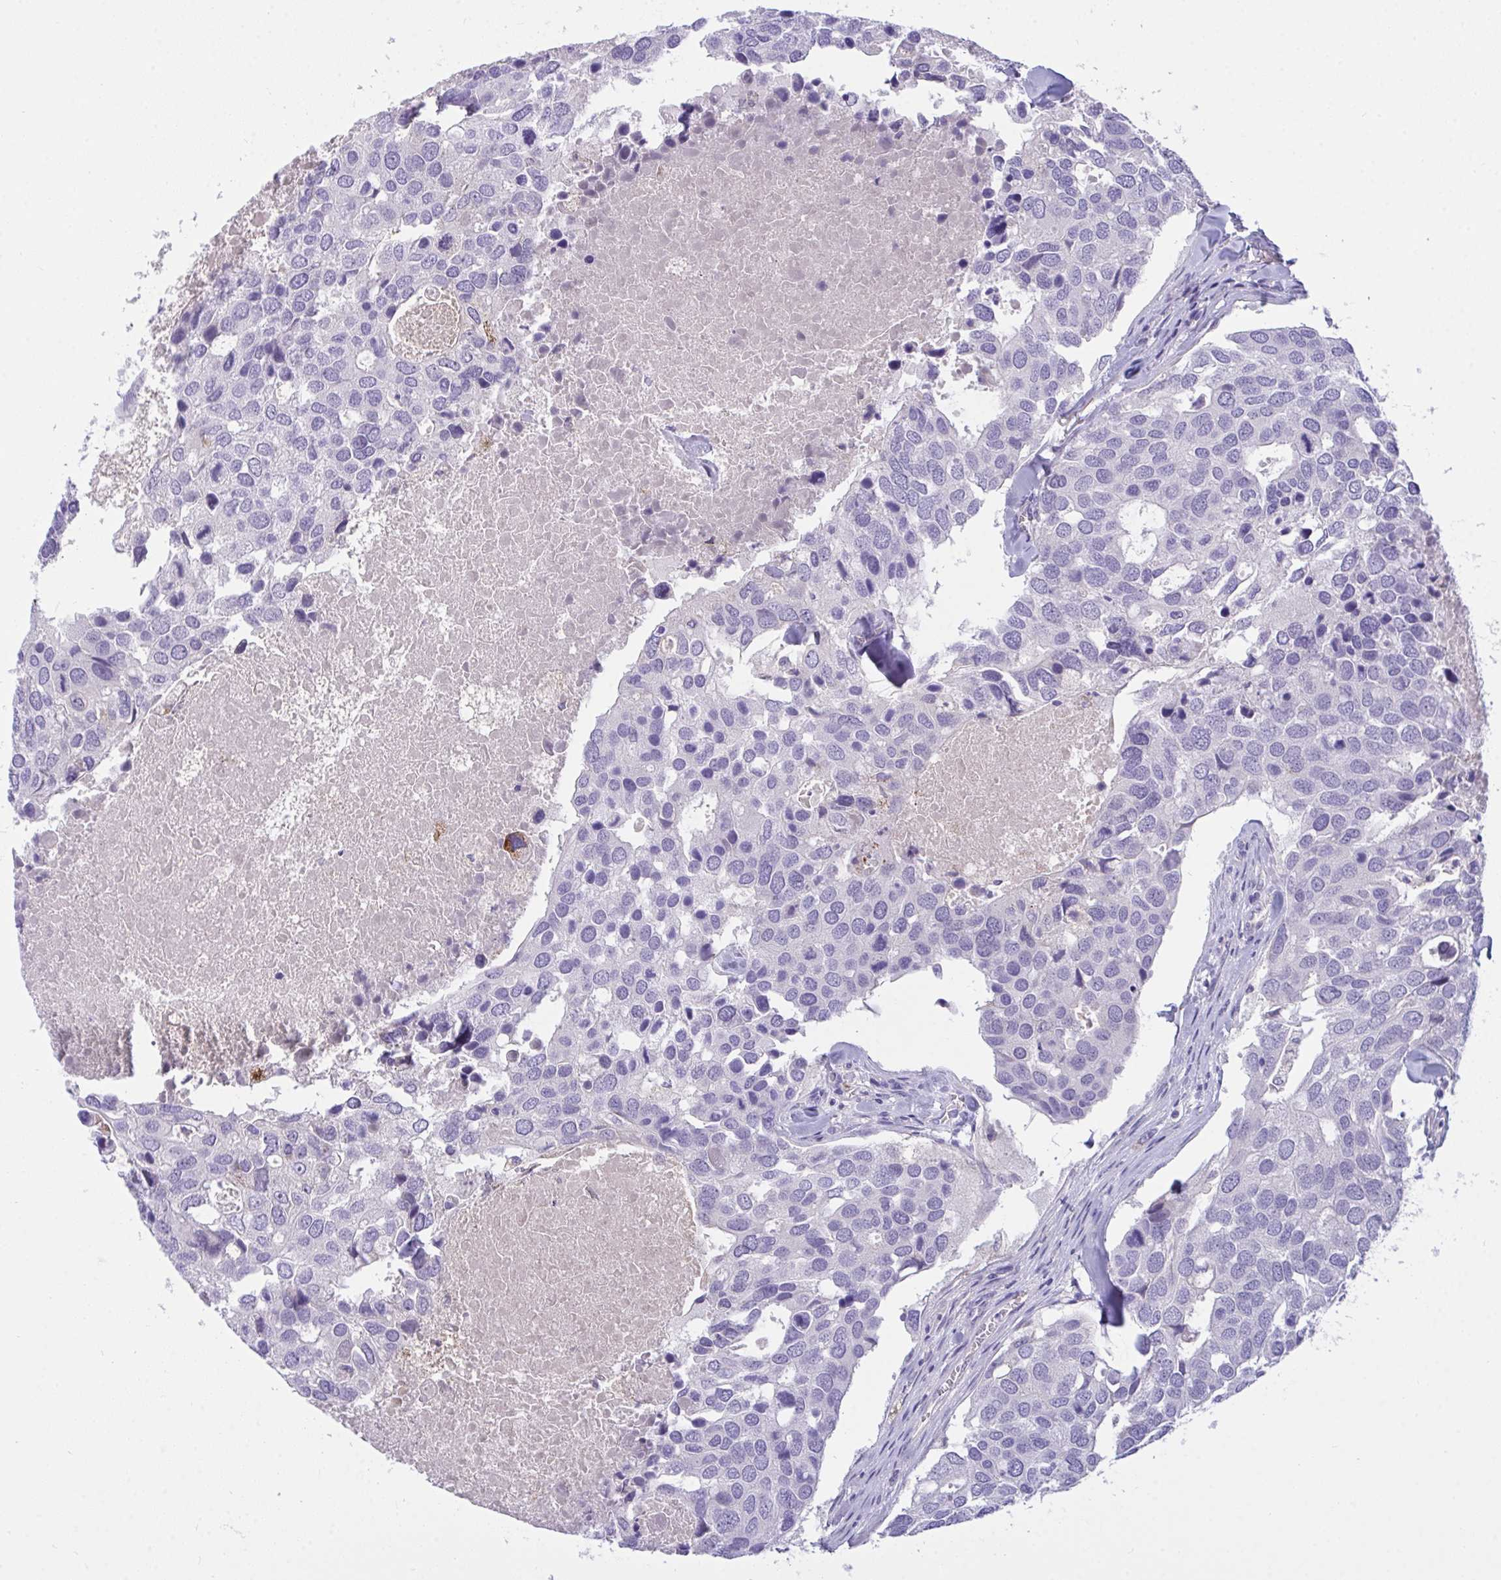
{"staining": {"intensity": "negative", "quantity": "none", "location": "none"}, "tissue": "breast cancer", "cell_type": "Tumor cells", "image_type": "cancer", "snomed": [{"axis": "morphology", "description": "Duct carcinoma"}, {"axis": "topography", "description": "Breast"}], "caption": "DAB immunohistochemical staining of human breast cancer (intraductal carcinoma) displays no significant expression in tumor cells. (DAB IHC with hematoxylin counter stain).", "gene": "SEMA6B", "patient": {"sex": "female", "age": 83}}